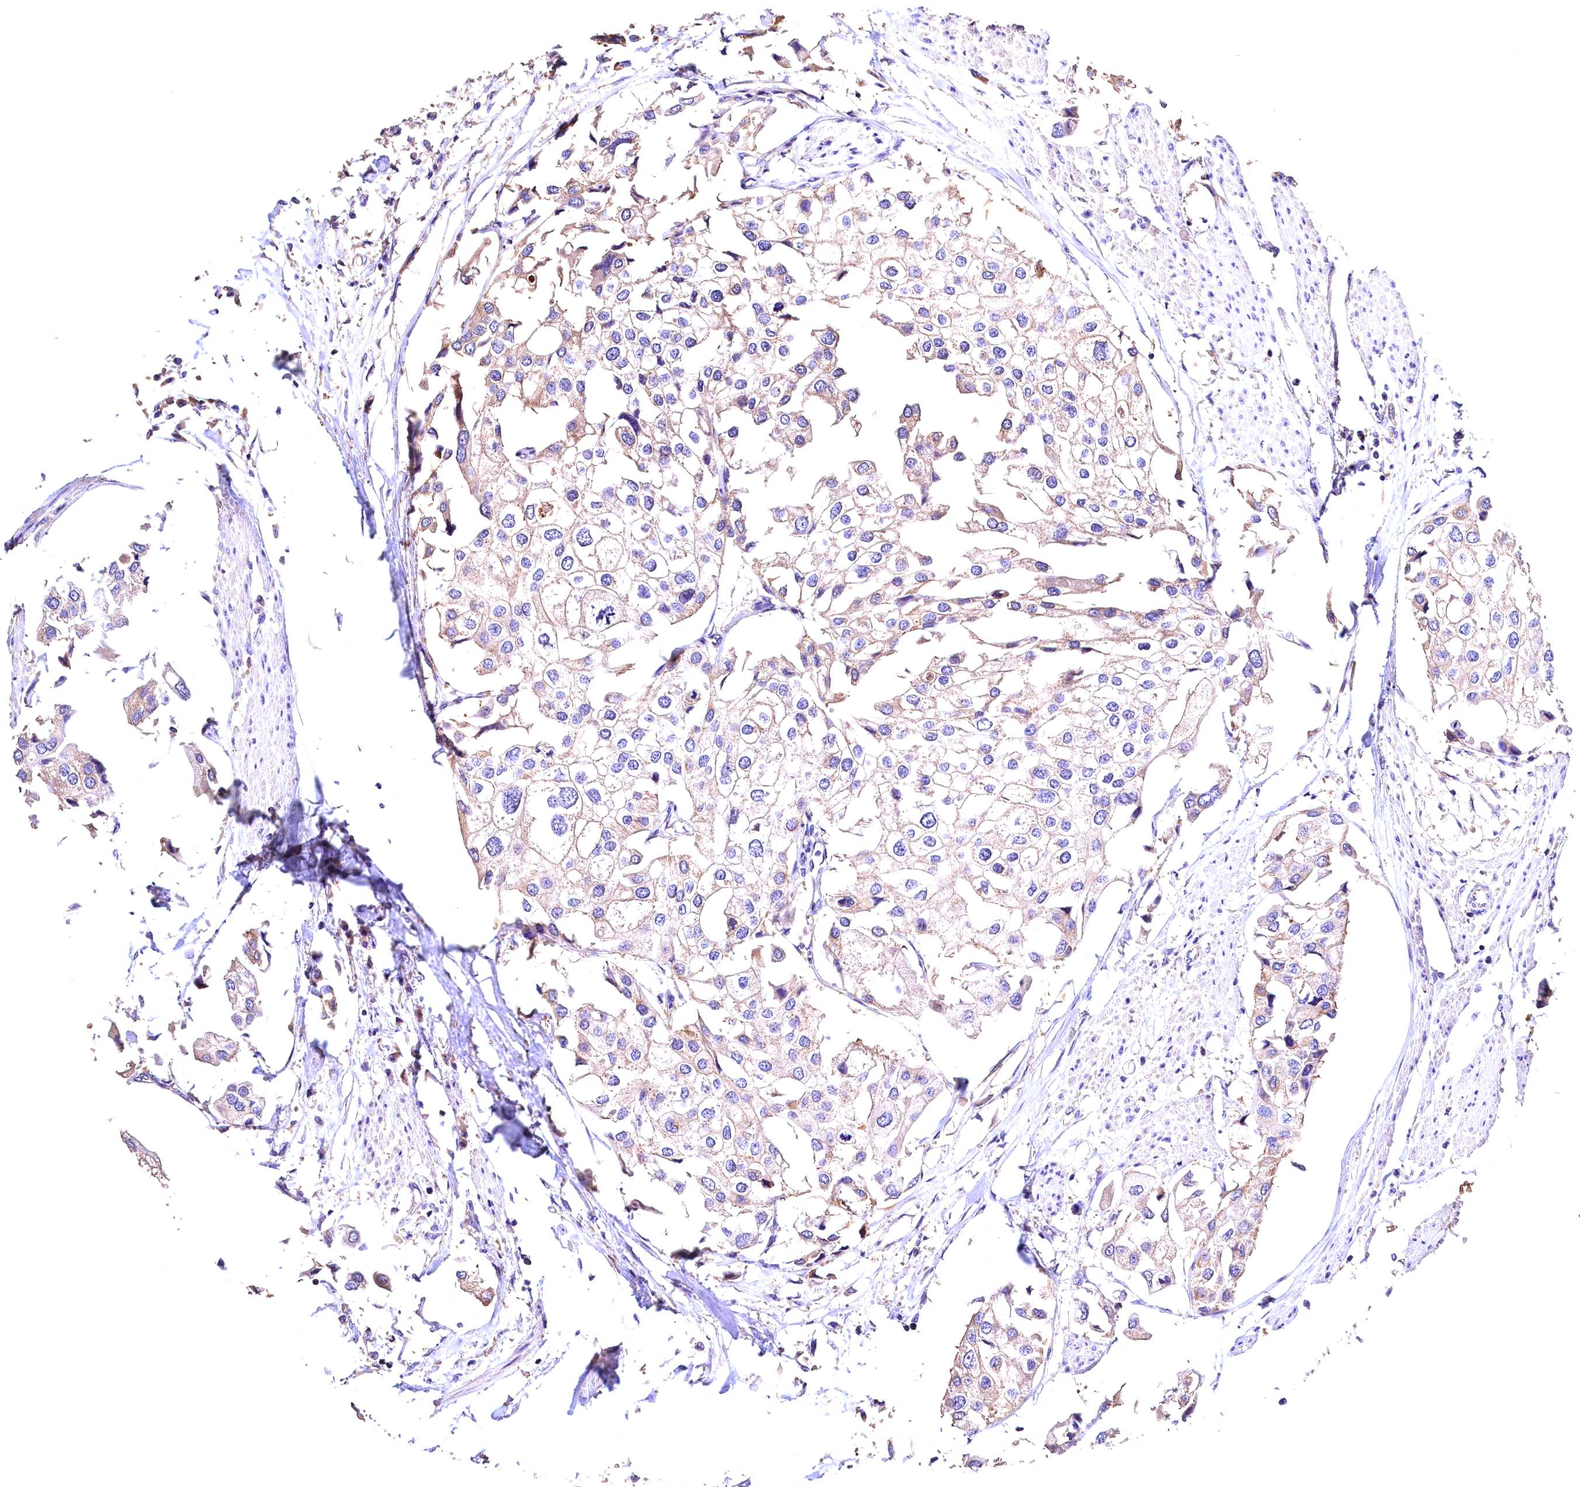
{"staining": {"intensity": "weak", "quantity": "25%-75%", "location": "cytoplasmic/membranous"}, "tissue": "urothelial cancer", "cell_type": "Tumor cells", "image_type": "cancer", "snomed": [{"axis": "morphology", "description": "Urothelial carcinoma, High grade"}, {"axis": "topography", "description": "Urinary bladder"}], "caption": "Brown immunohistochemical staining in human urothelial carcinoma (high-grade) reveals weak cytoplasmic/membranous staining in approximately 25%-75% of tumor cells.", "gene": "OAS3", "patient": {"sex": "male", "age": 64}}